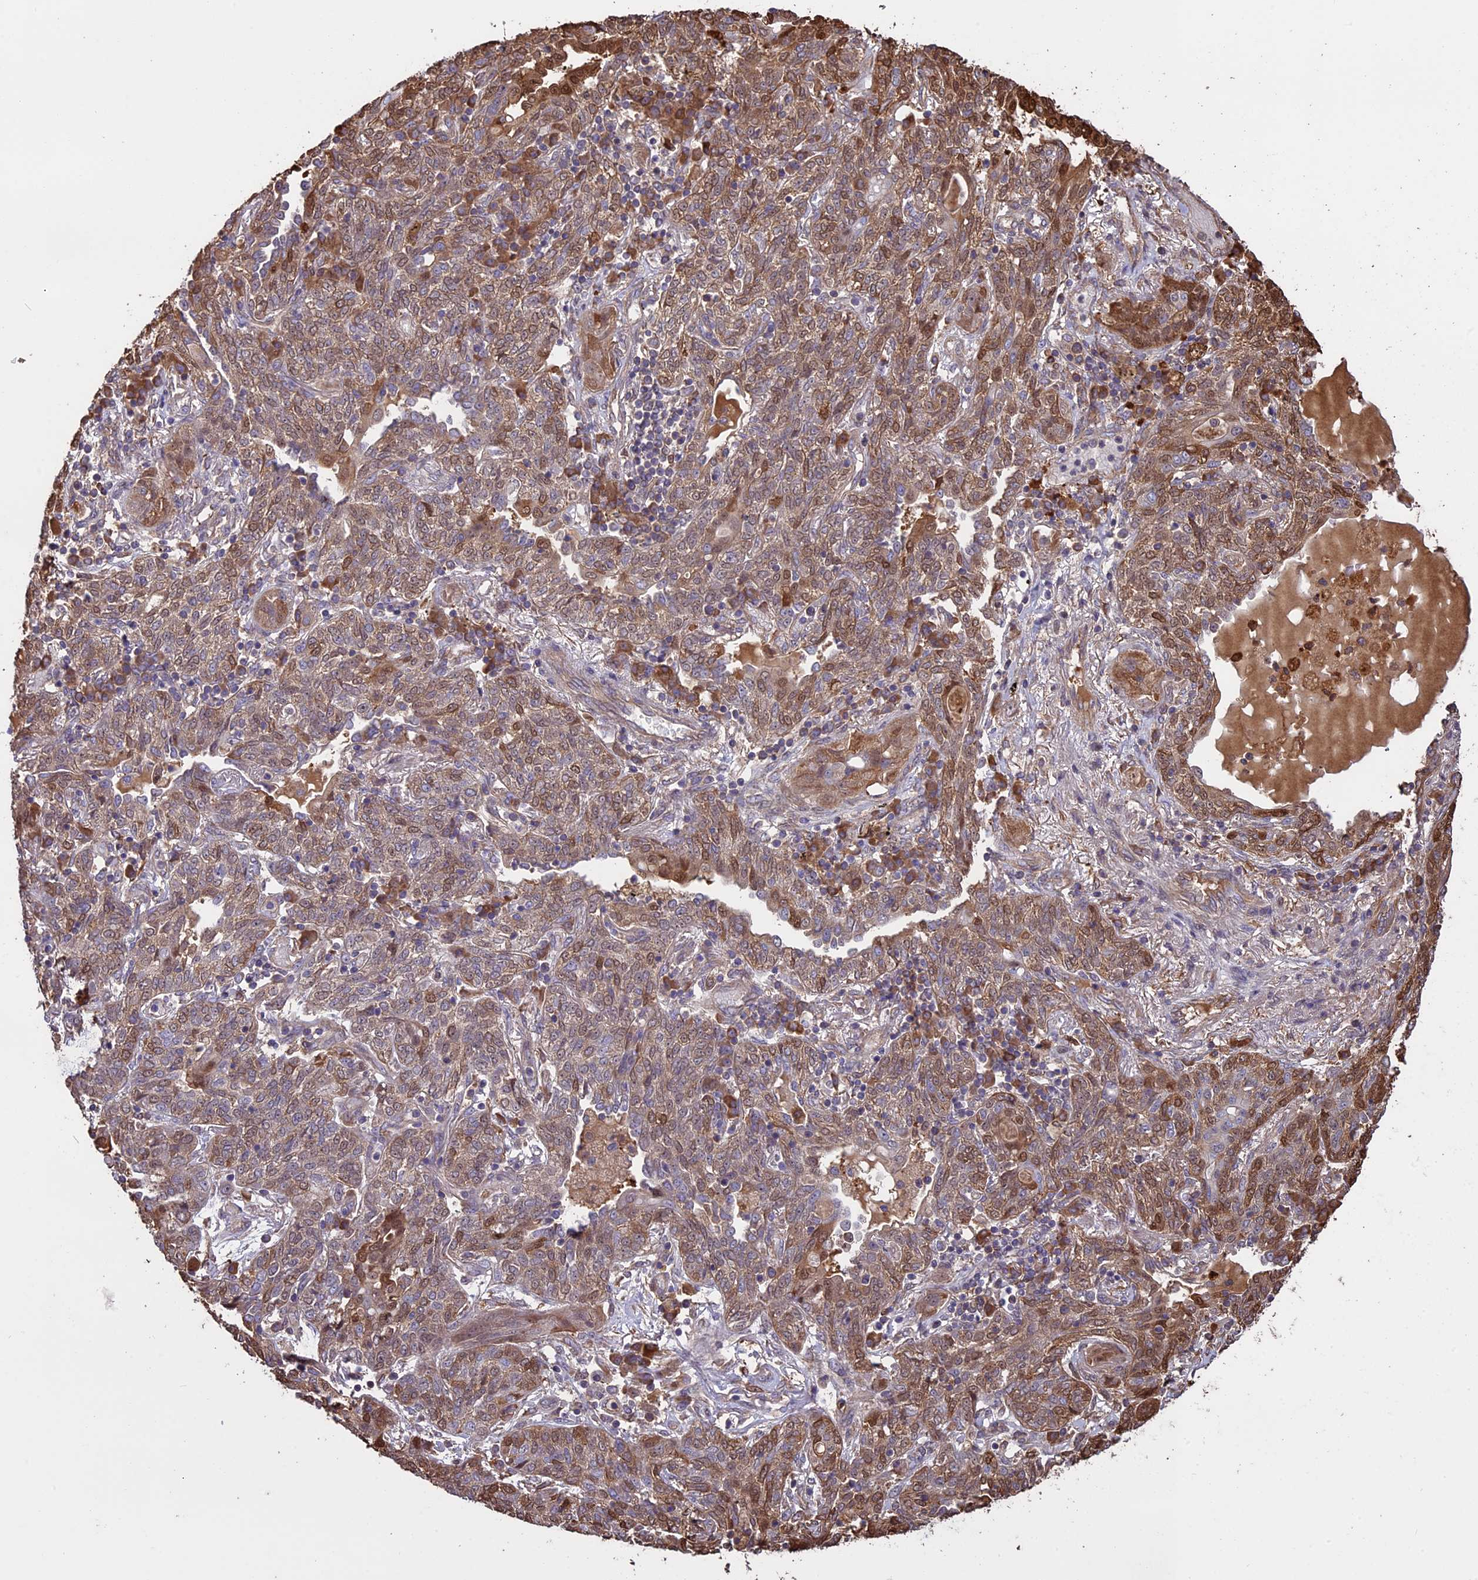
{"staining": {"intensity": "moderate", "quantity": ">75%", "location": "cytoplasmic/membranous,nuclear"}, "tissue": "lung cancer", "cell_type": "Tumor cells", "image_type": "cancer", "snomed": [{"axis": "morphology", "description": "Squamous cell carcinoma, NOS"}, {"axis": "topography", "description": "Lung"}], "caption": "Squamous cell carcinoma (lung) stained with immunohistochemistry (IHC) reveals moderate cytoplasmic/membranous and nuclear positivity in about >75% of tumor cells.", "gene": "VWA3A", "patient": {"sex": "female", "age": 70}}